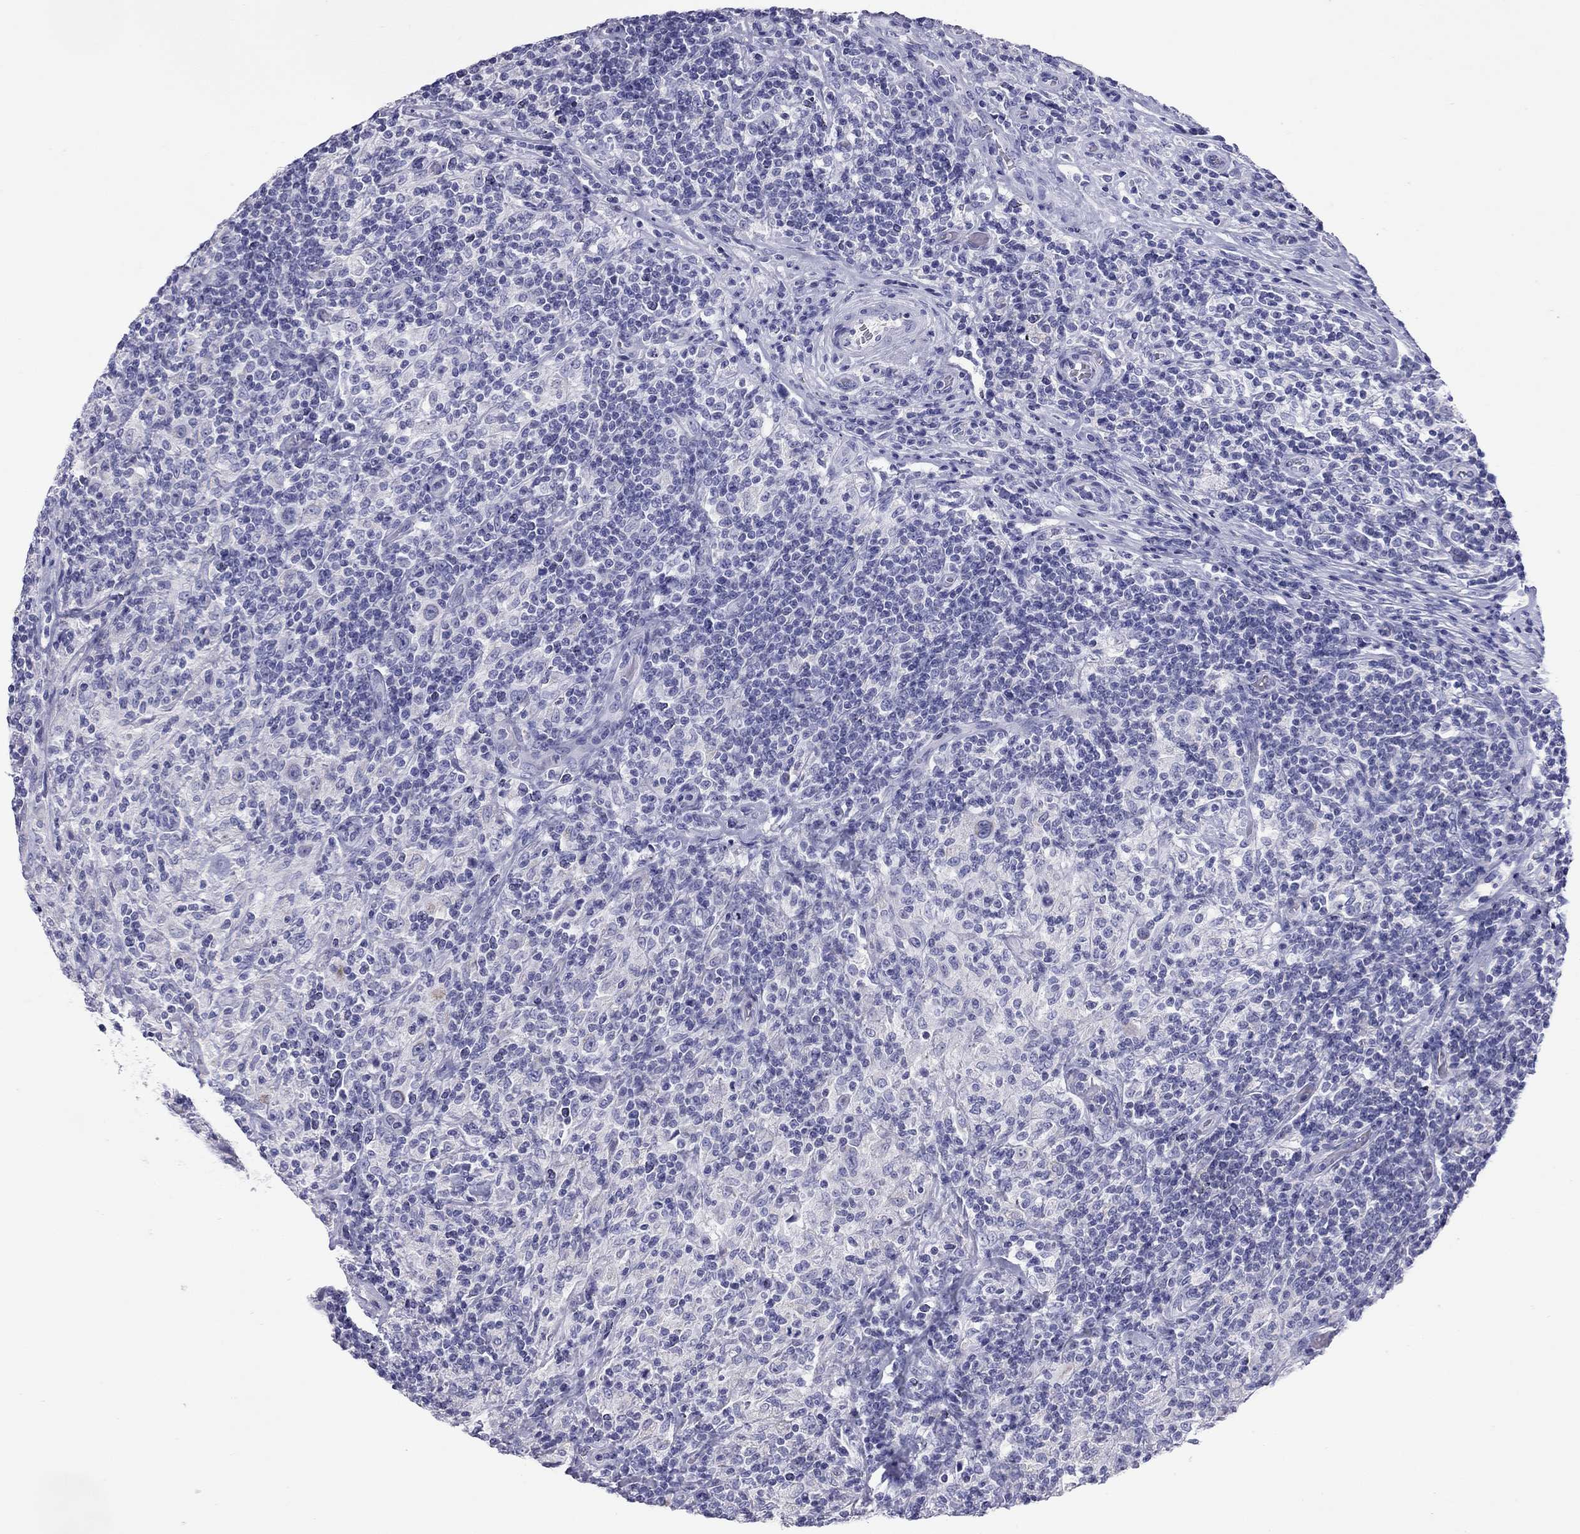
{"staining": {"intensity": "negative", "quantity": "none", "location": "none"}, "tissue": "lymphoma", "cell_type": "Tumor cells", "image_type": "cancer", "snomed": [{"axis": "morphology", "description": "Hodgkin's disease, NOS"}, {"axis": "topography", "description": "Lymph node"}], "caption": "IHC image of neoplastic tissue: human lymphoma stained with DAB (3,3'-diaminobenzidine) reveals no significant protein staining in tumor cells.", "gene": "DPY19L2", "patient": {"sex": "male", "age": 70}}